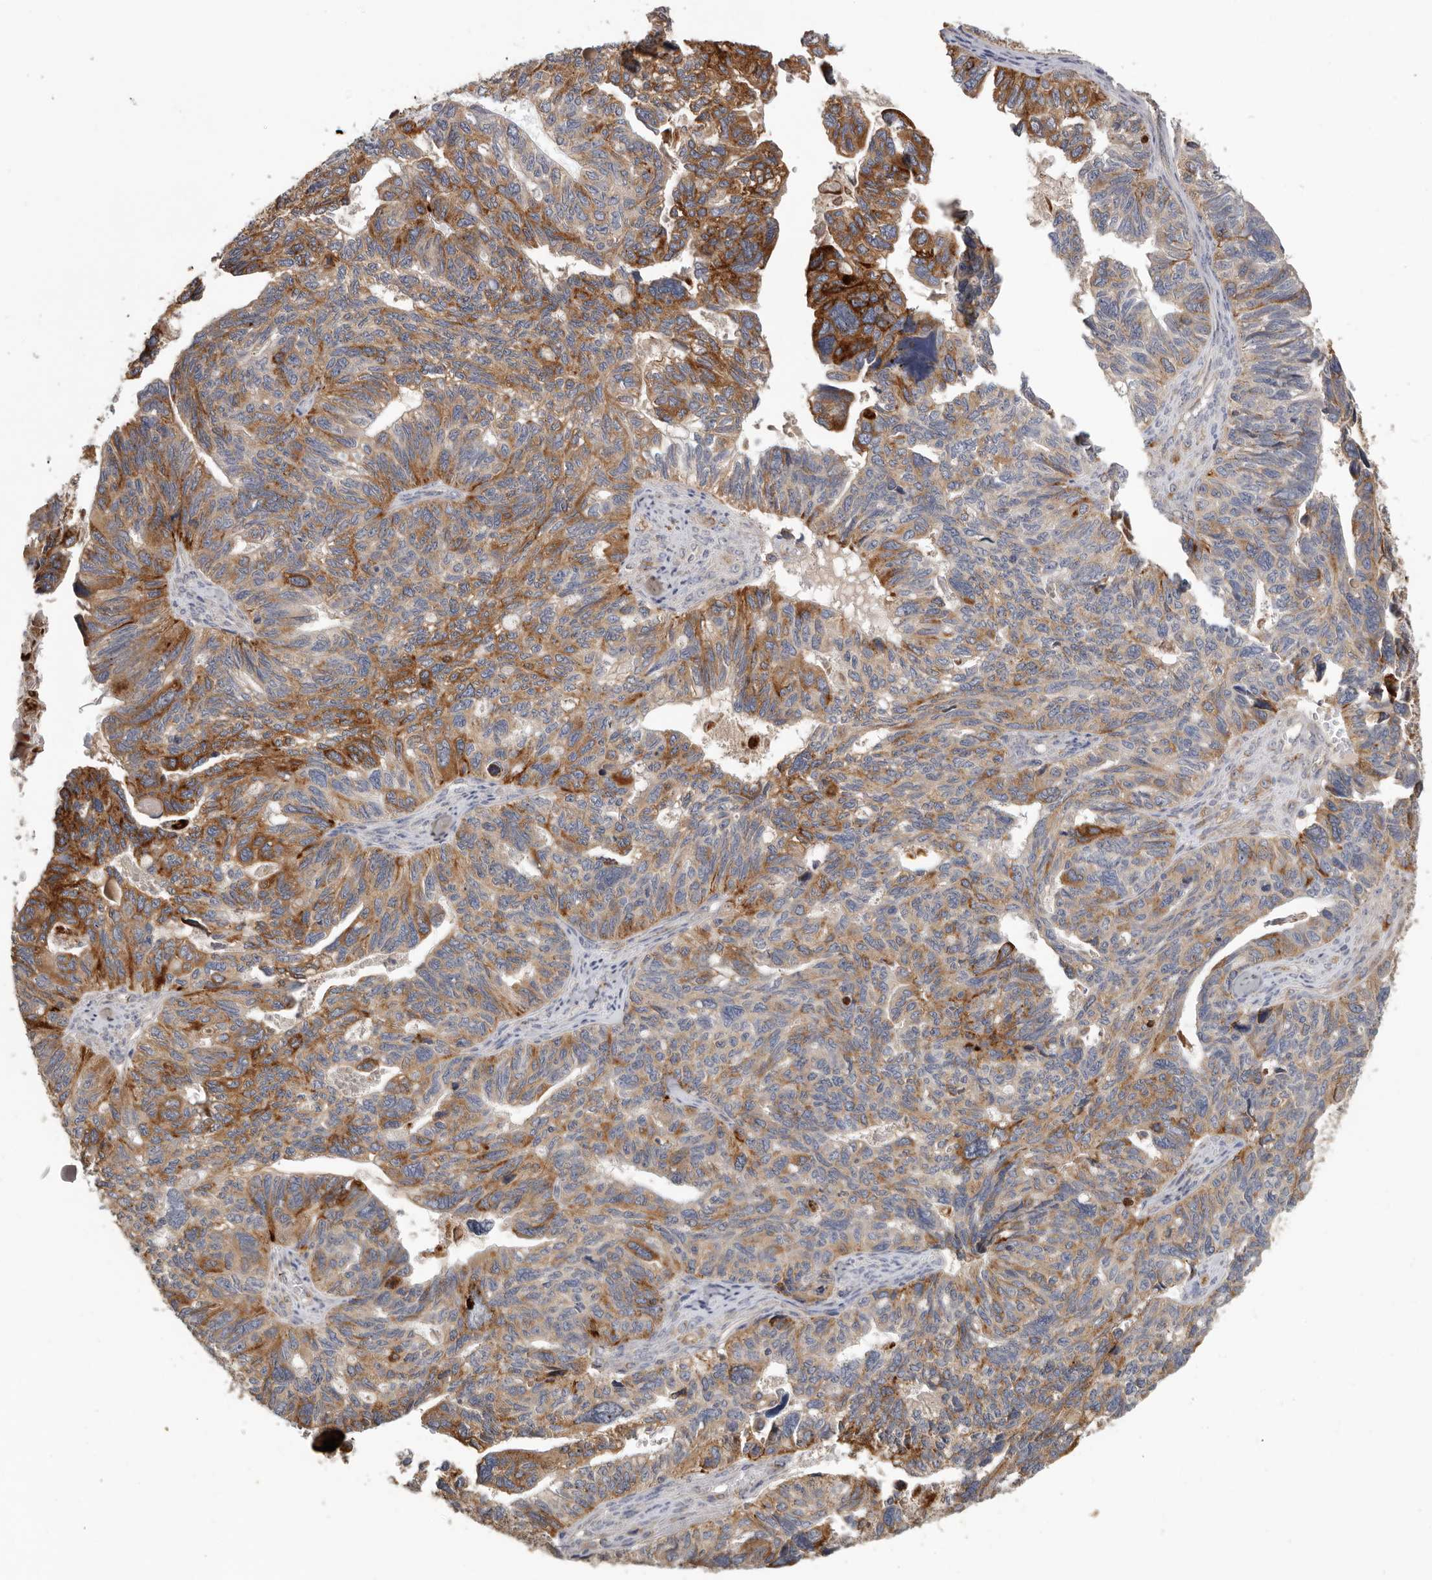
{"staining": {"intensity": "moderate", "quantity": ">75%", "location": "cytoplasmic/membranous"}, "tissue": "ovarian cancer", "cell_type": "Tumor cells", "image_type": "cancer", "snomed": [{"axis": "morphology", "description": "Cystadenocarcinoma, serous, NOS"}, {"axis": "topography", "description": "Ovary"}], "caption": "High-power microscopy captured an immunohistochemistry histopathology image of ovarian cancer, revealing moderate cytoplasmic/membranous positivity in about >75% of tumor cells. The protein is shown in brown color, while the nuclei are stained blue.", "gene": "TFRC", "patient": {"sex": "female", "age": 79}}